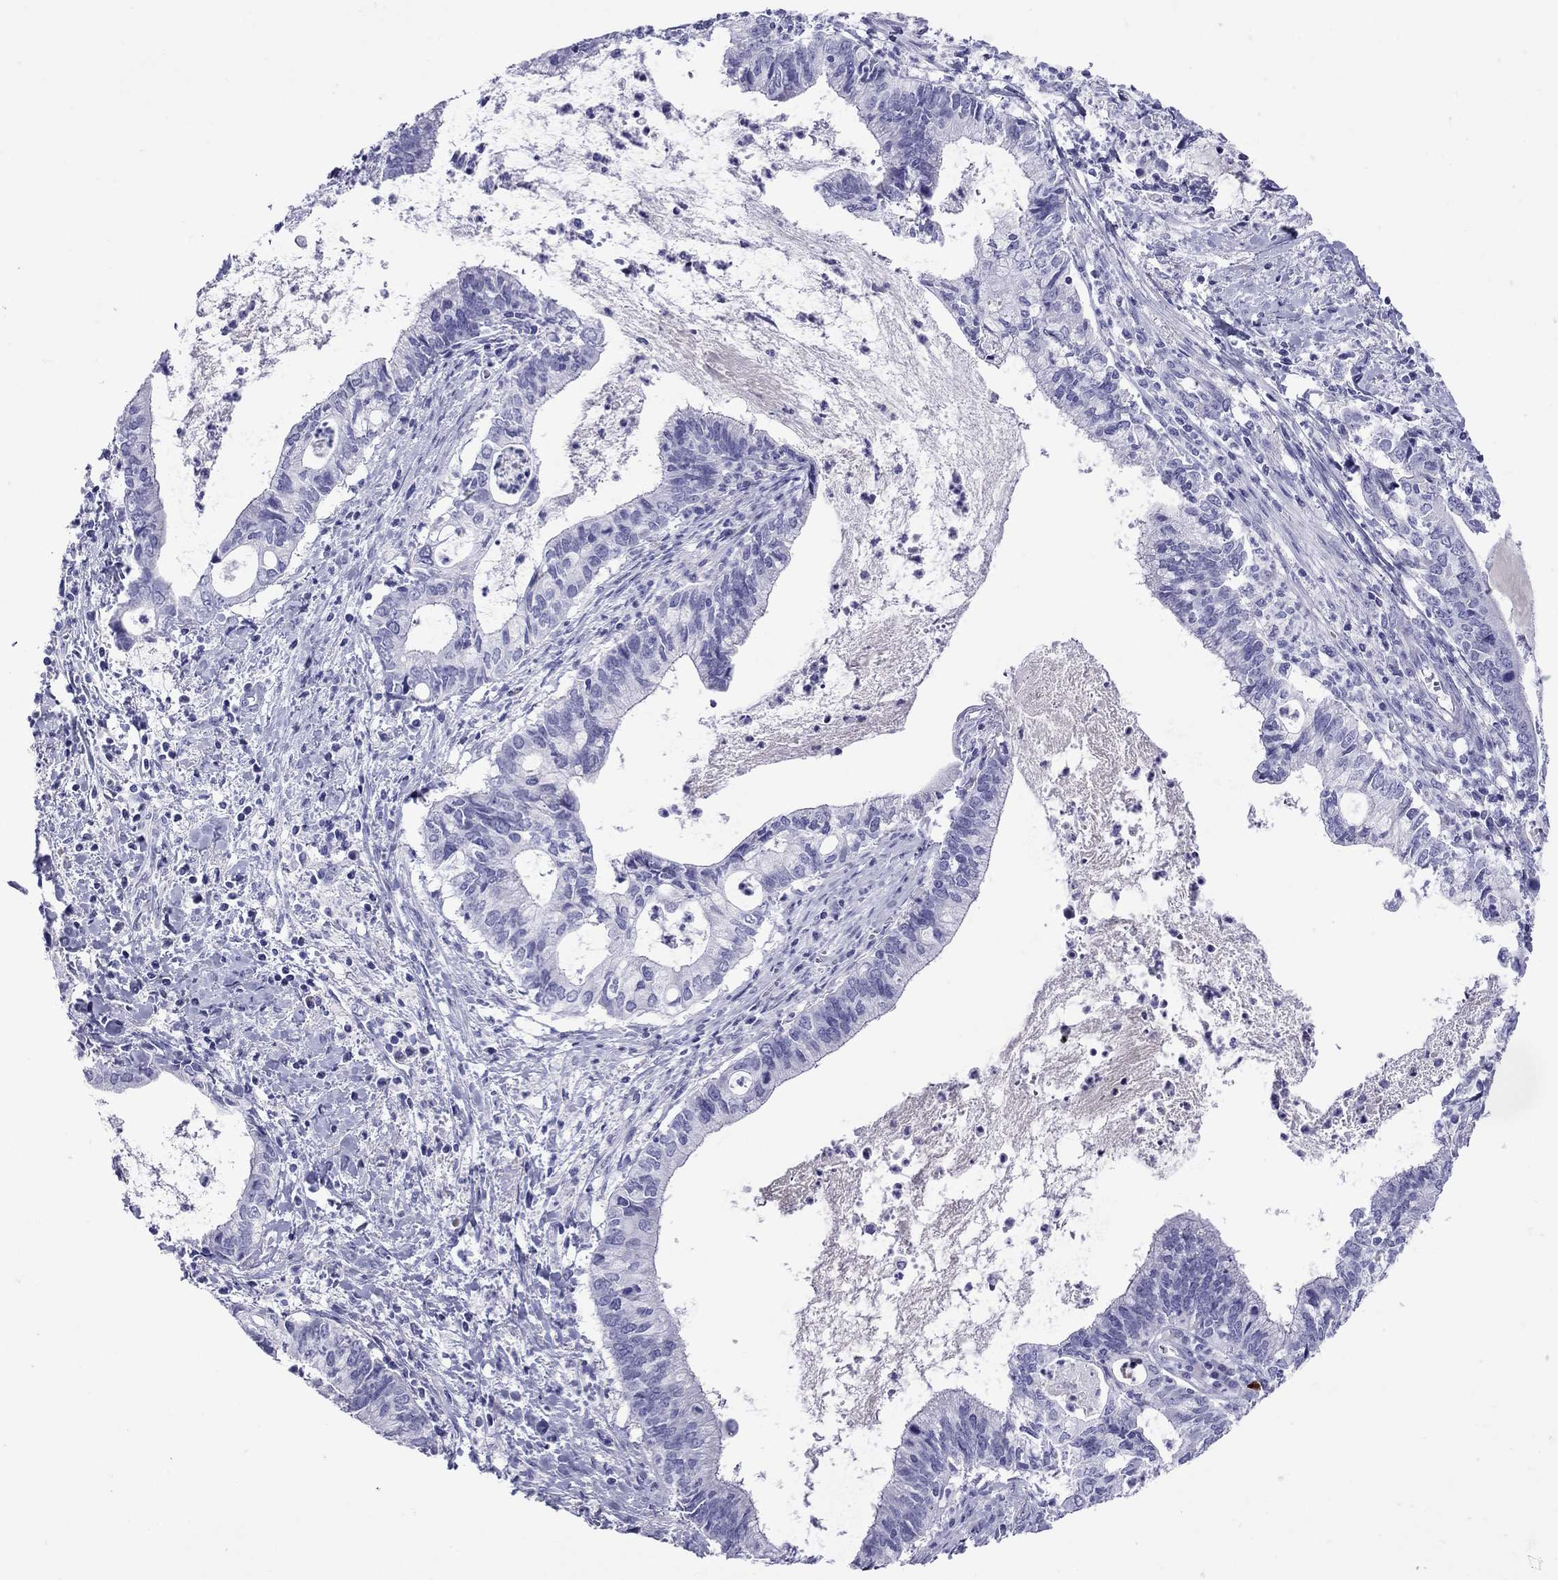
{"staining": {"intensity": "negative", "quantity": "none", "location": "none"}, "tissue": "cervical cancer", "cell_type": "Tumor cells", "image_type": "cancer", "snomed": [{"axis": "morphology", "description": "Adenocarcinoma, NOS"}, {"axis": "topography", "description": "Cervix"}], "caption": "The immunohistochemistry histopathology image has no significant staining in tumor cells of adenocarcinoma (cervical) tissue. Brightfield microscopy of IHC stained with DAB (3,3'-diaminobenzidine) (brown) and hematoxylin (blue), captured at high magnification.", "gene": "GRIA2", "patient": {"sex": "female", "age": 42}}